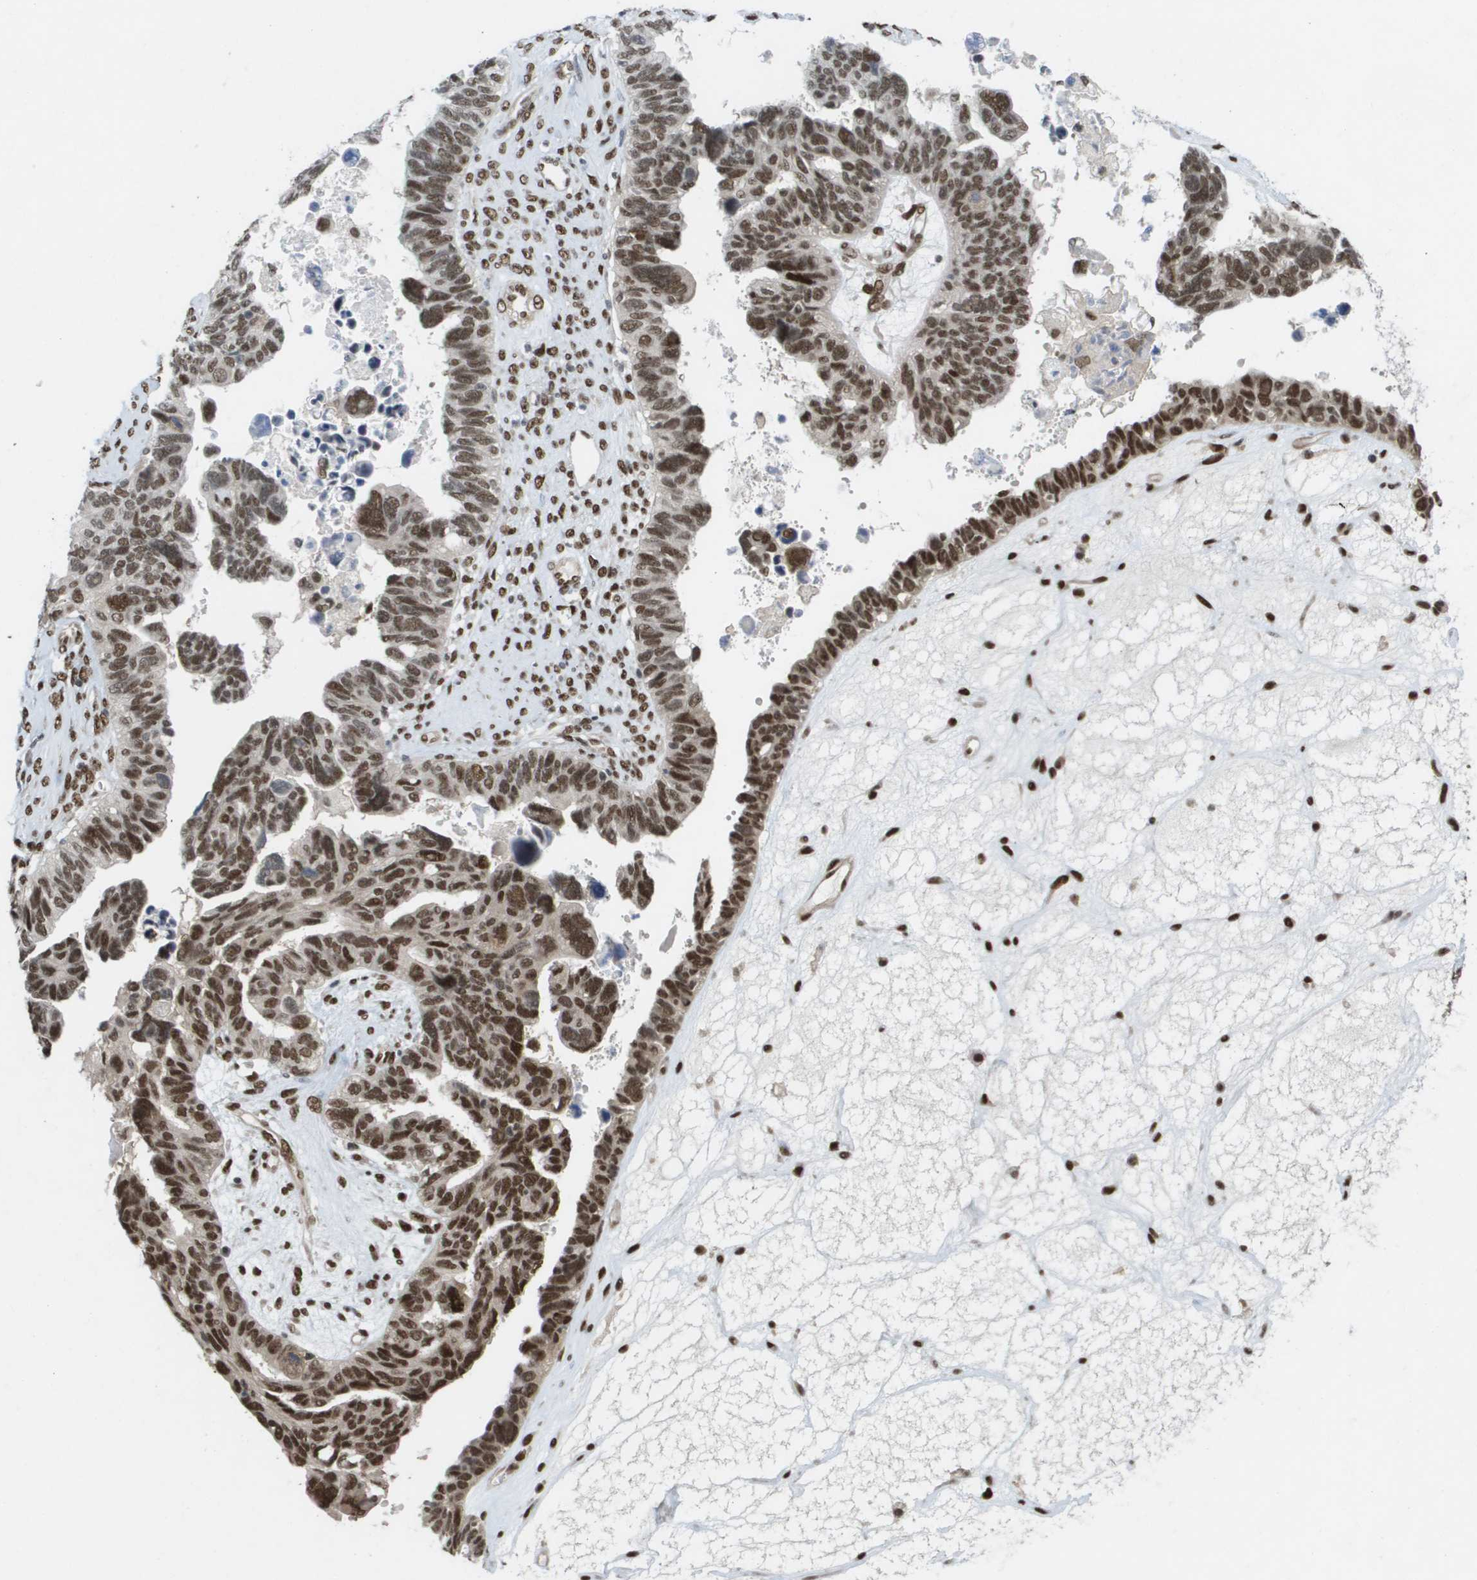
{"staining": {"intensity": "strong", "quantity": ">75%", "location": "nuclear"}, "tissue": "ovarian cancer", "cell_type": "Tumor cells", "image_type": "cancer", "snomed": [{"axis": "morphology", "description": "Cystadenocarcinoma, serous, NOS"}, {"axis": "topography", "description": "Ovary"}], "caption": "Tumor cells show strong nuclear expression in approximately >75% of cells in ovarian cancer. The protein of interest is shown in brown color, while the nuclei are stained blue.", "gene": "CDT1", "patient": {"sex": "female", "age": 79}}